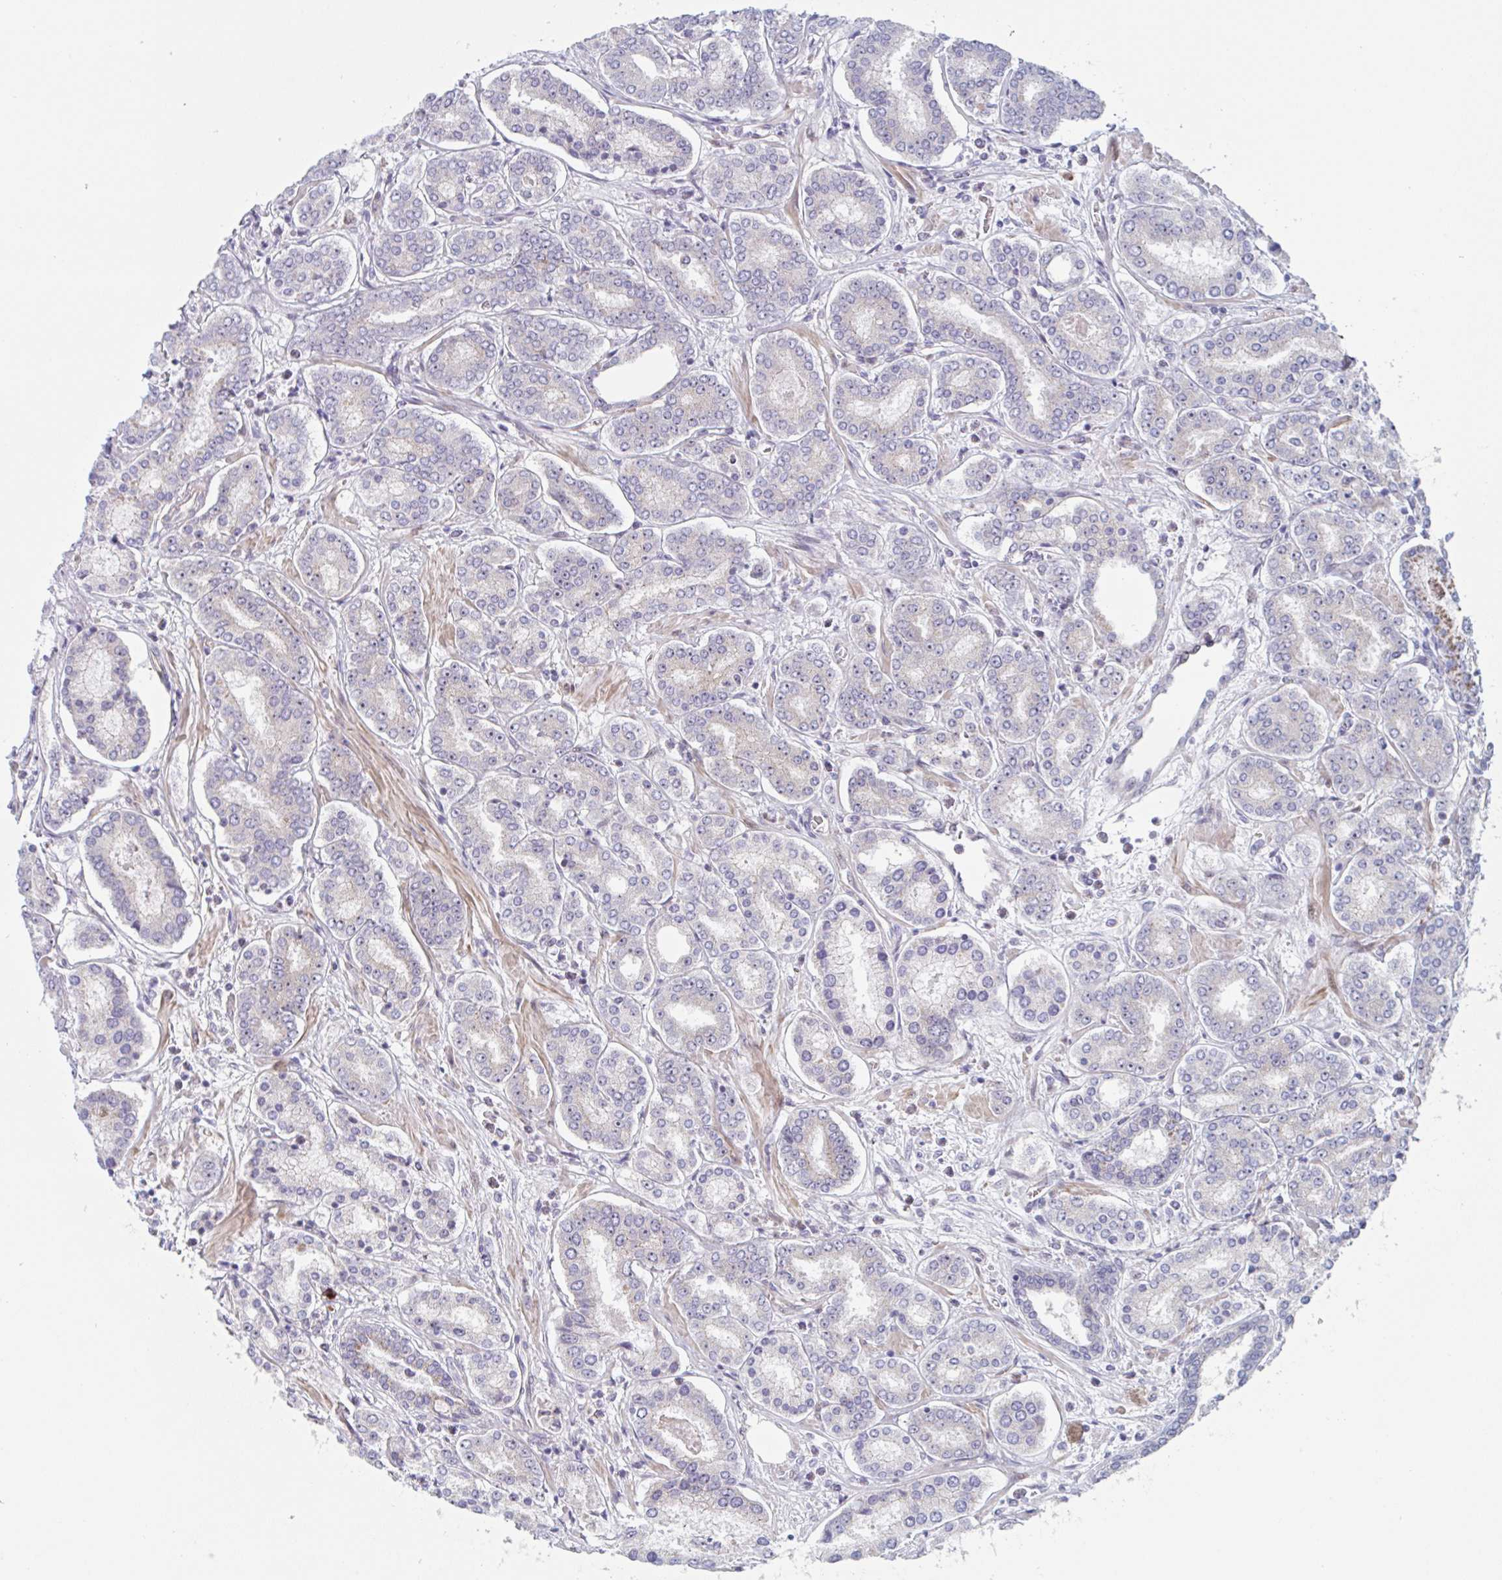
{"staining": {"intensity": "negative", "quantity": "none", "location": "none"}, "tissue": "prostate cancer", "cell_type": "Tumor cells", "image_type": "cancer", "snomed": [{"axis": "morphology", "description": "Adenocarcinoma, High grade"}, {"axis": "topography", "description": "Prostate"}], "caption": "A photomicrograph of human prostate cancer (adenocarcinoma (high-grade)) is negative for staining in tumor cells.", "gene": "DUXA", "patient": {"sex": "male", "age": 72}}